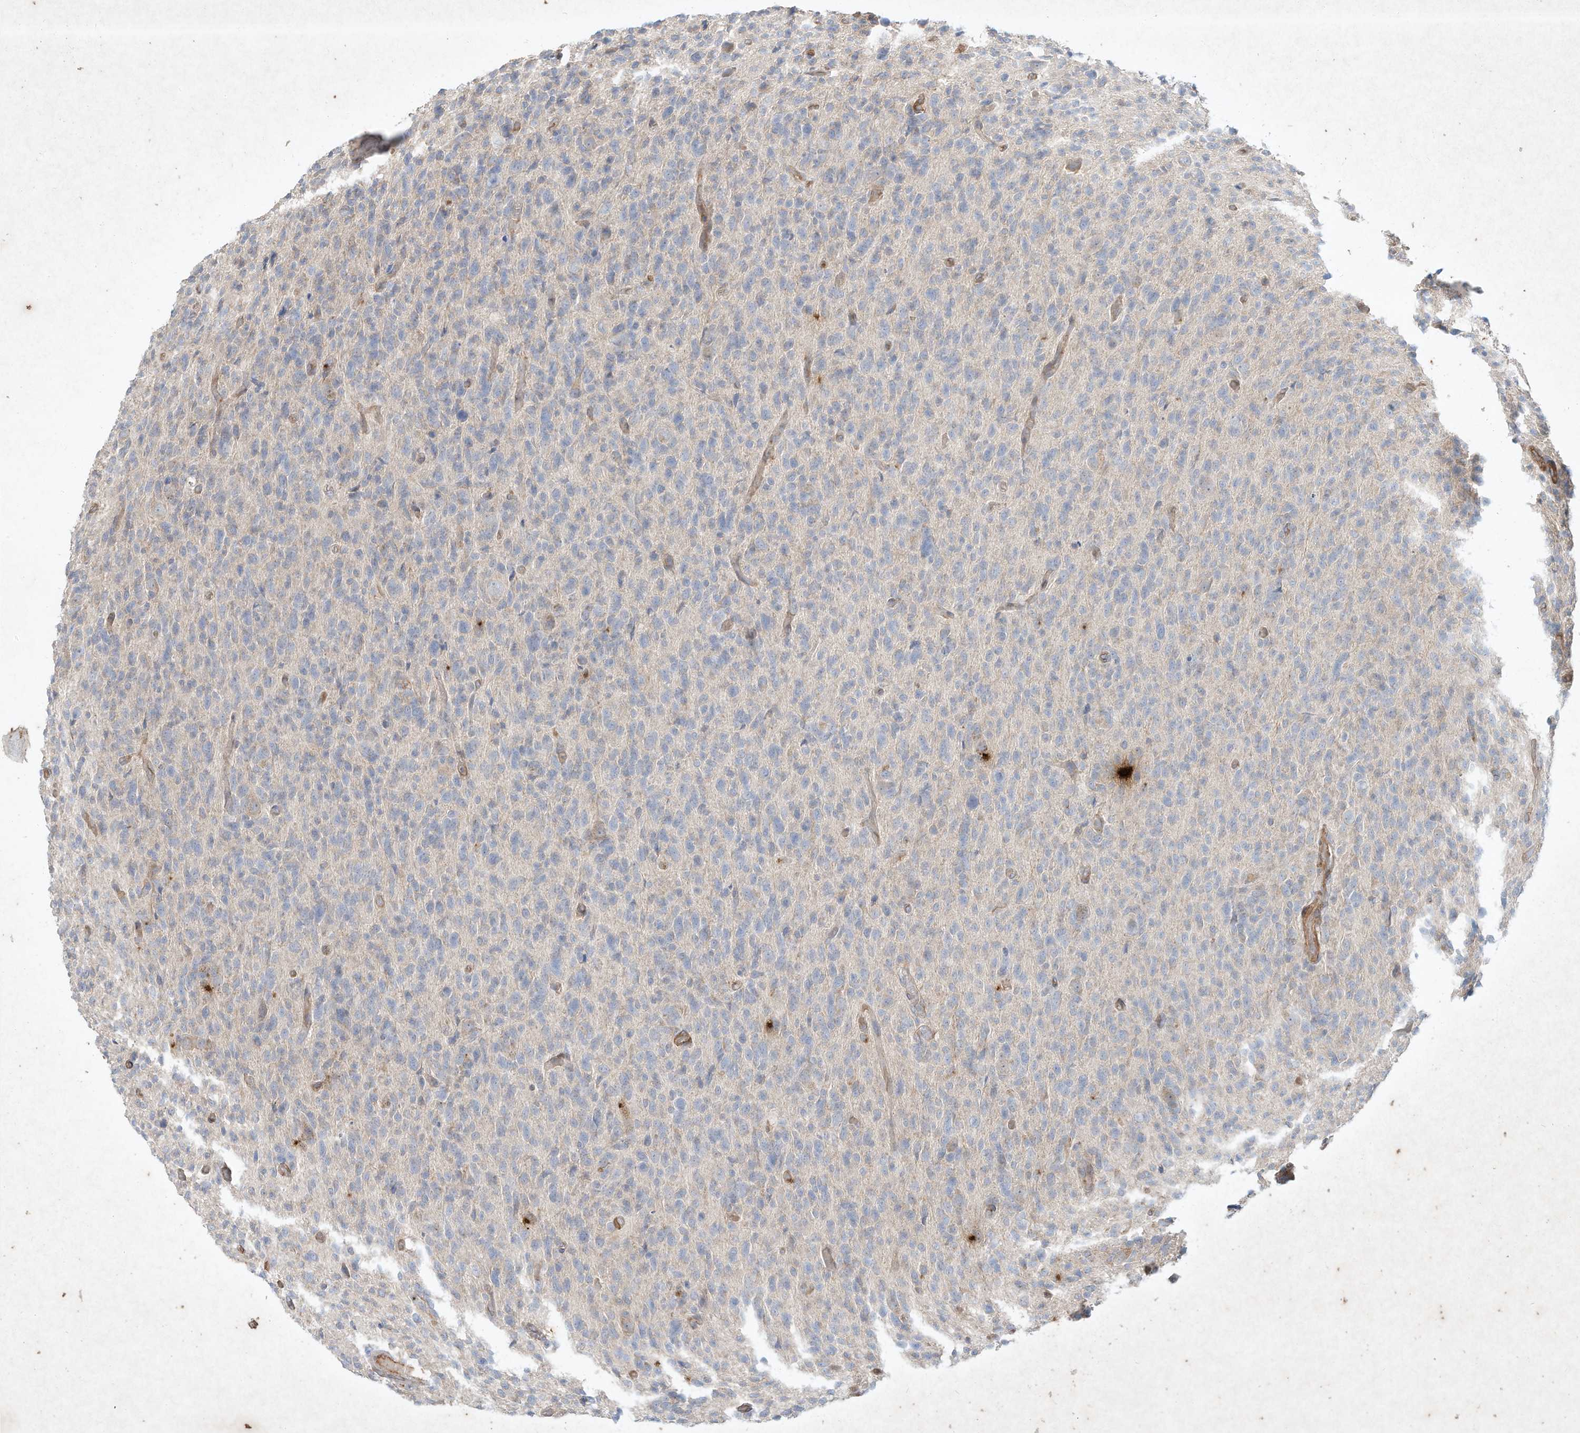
{"staining": {"intensity": "negative", "quantity": "none", "location": "none"}, "tissue": "glioma", "cell_type": "Tumor cells", "image_type": "cancer", "snomed": [{"axis": "morphology", "description": "Glioma, malignant, High grade"}, {"axis": "topography", "description": "Brain"}], "caption": "High-grade glioma (malignant) stained for a protein using immunohistochemistry shows no positivity tumor cells.", "gene": "HTR5A", "patient": {"sex": "female", "age": 57}}